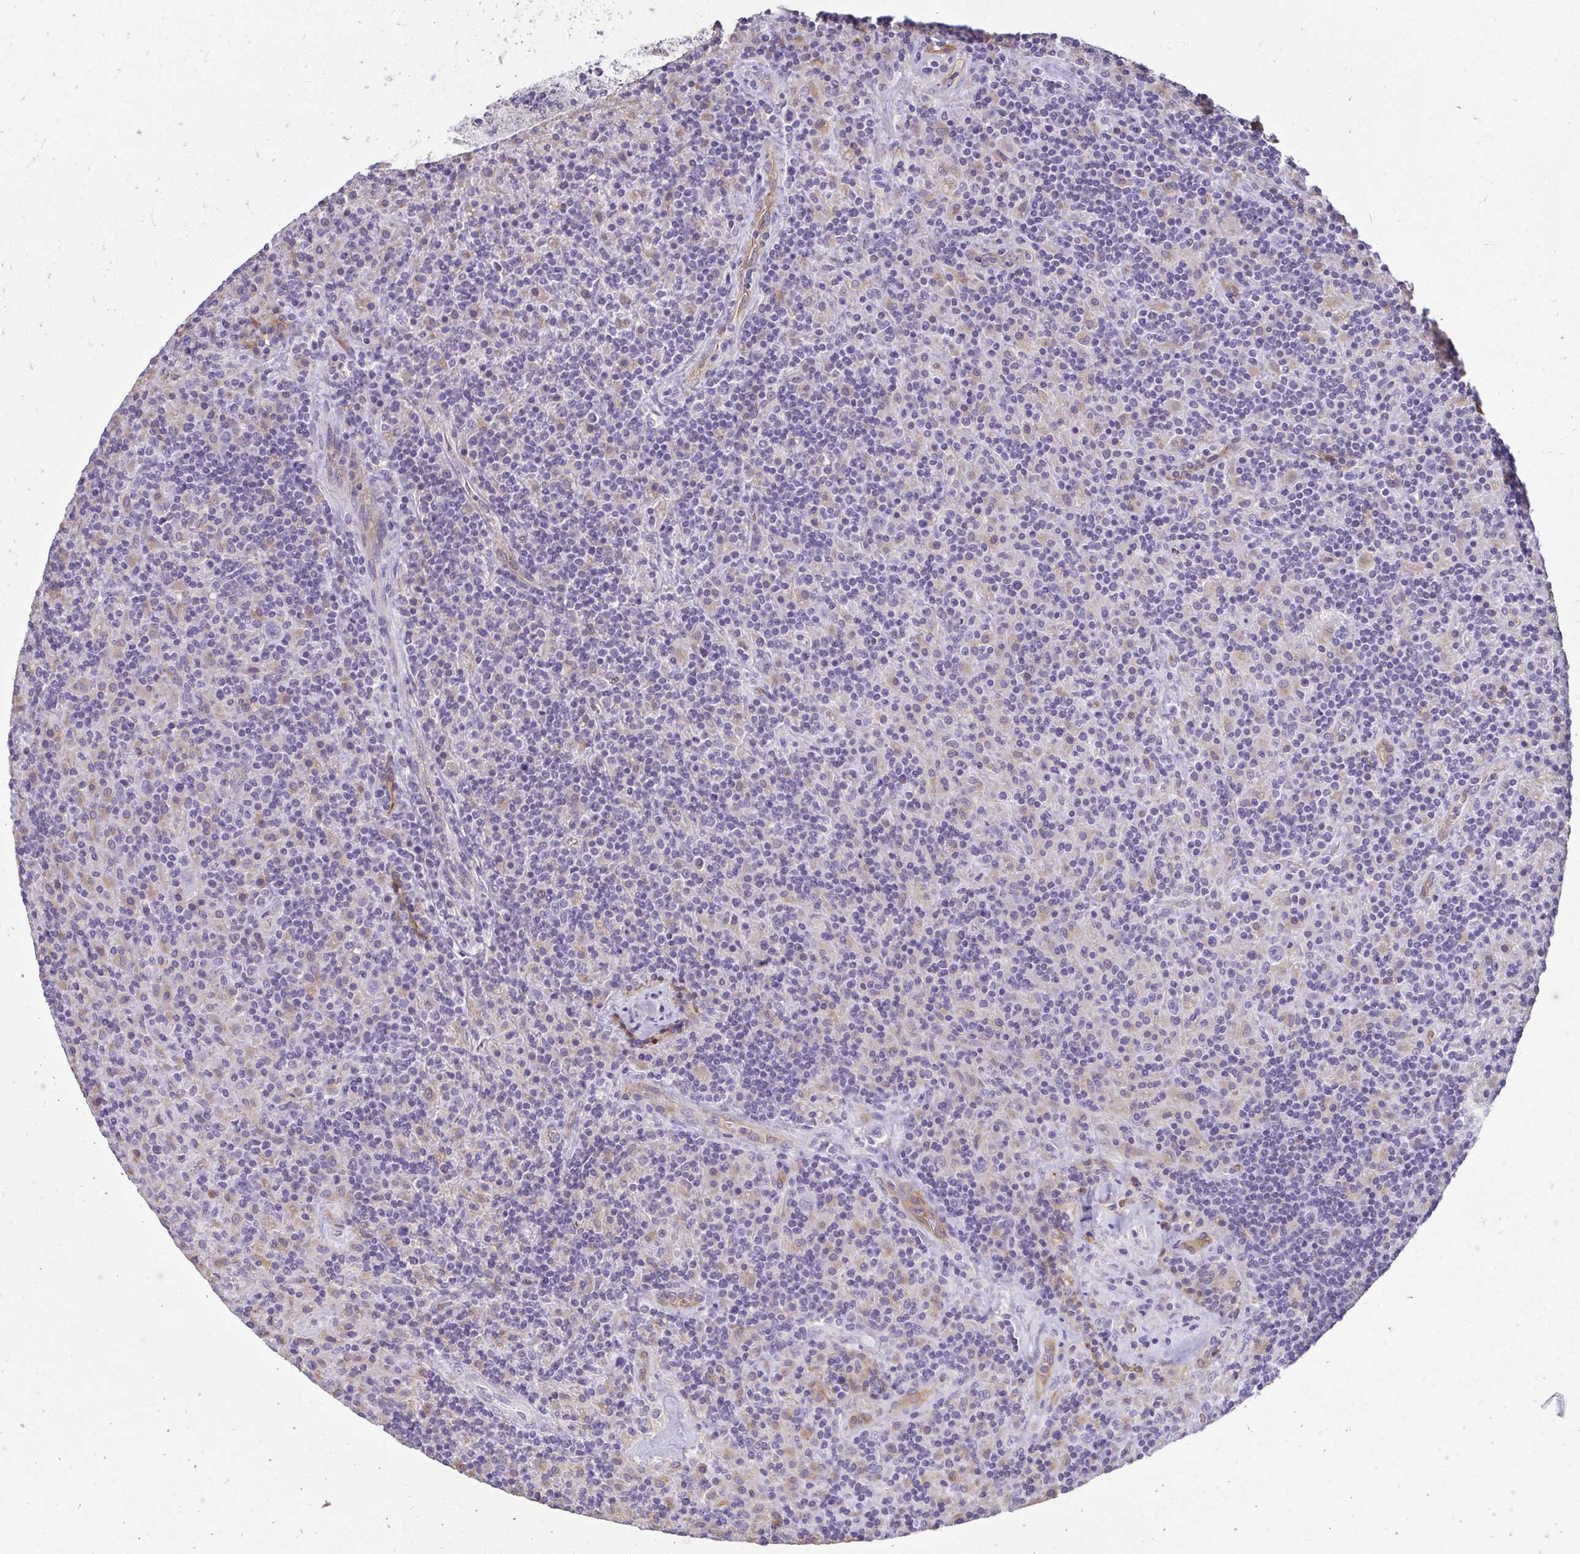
{"staining": {"intensity": "negative", "quantity": "none", "location": "none"}, "tissue": "lymphoma", "cell_type": "Tumor cells", "image_type": "cancer", "snomed": [{"axis": "morphology", "description": "Hodgkin's disease, NOS"}, {"axis": "topography", "description": "Lymph node"}], "caption": "The photomicrograph exhibits no significant positivity in tumor cells of Hodgkin's disease.", "gene": "PDE2A", "patient": {"sex": "male", "age": 70}}